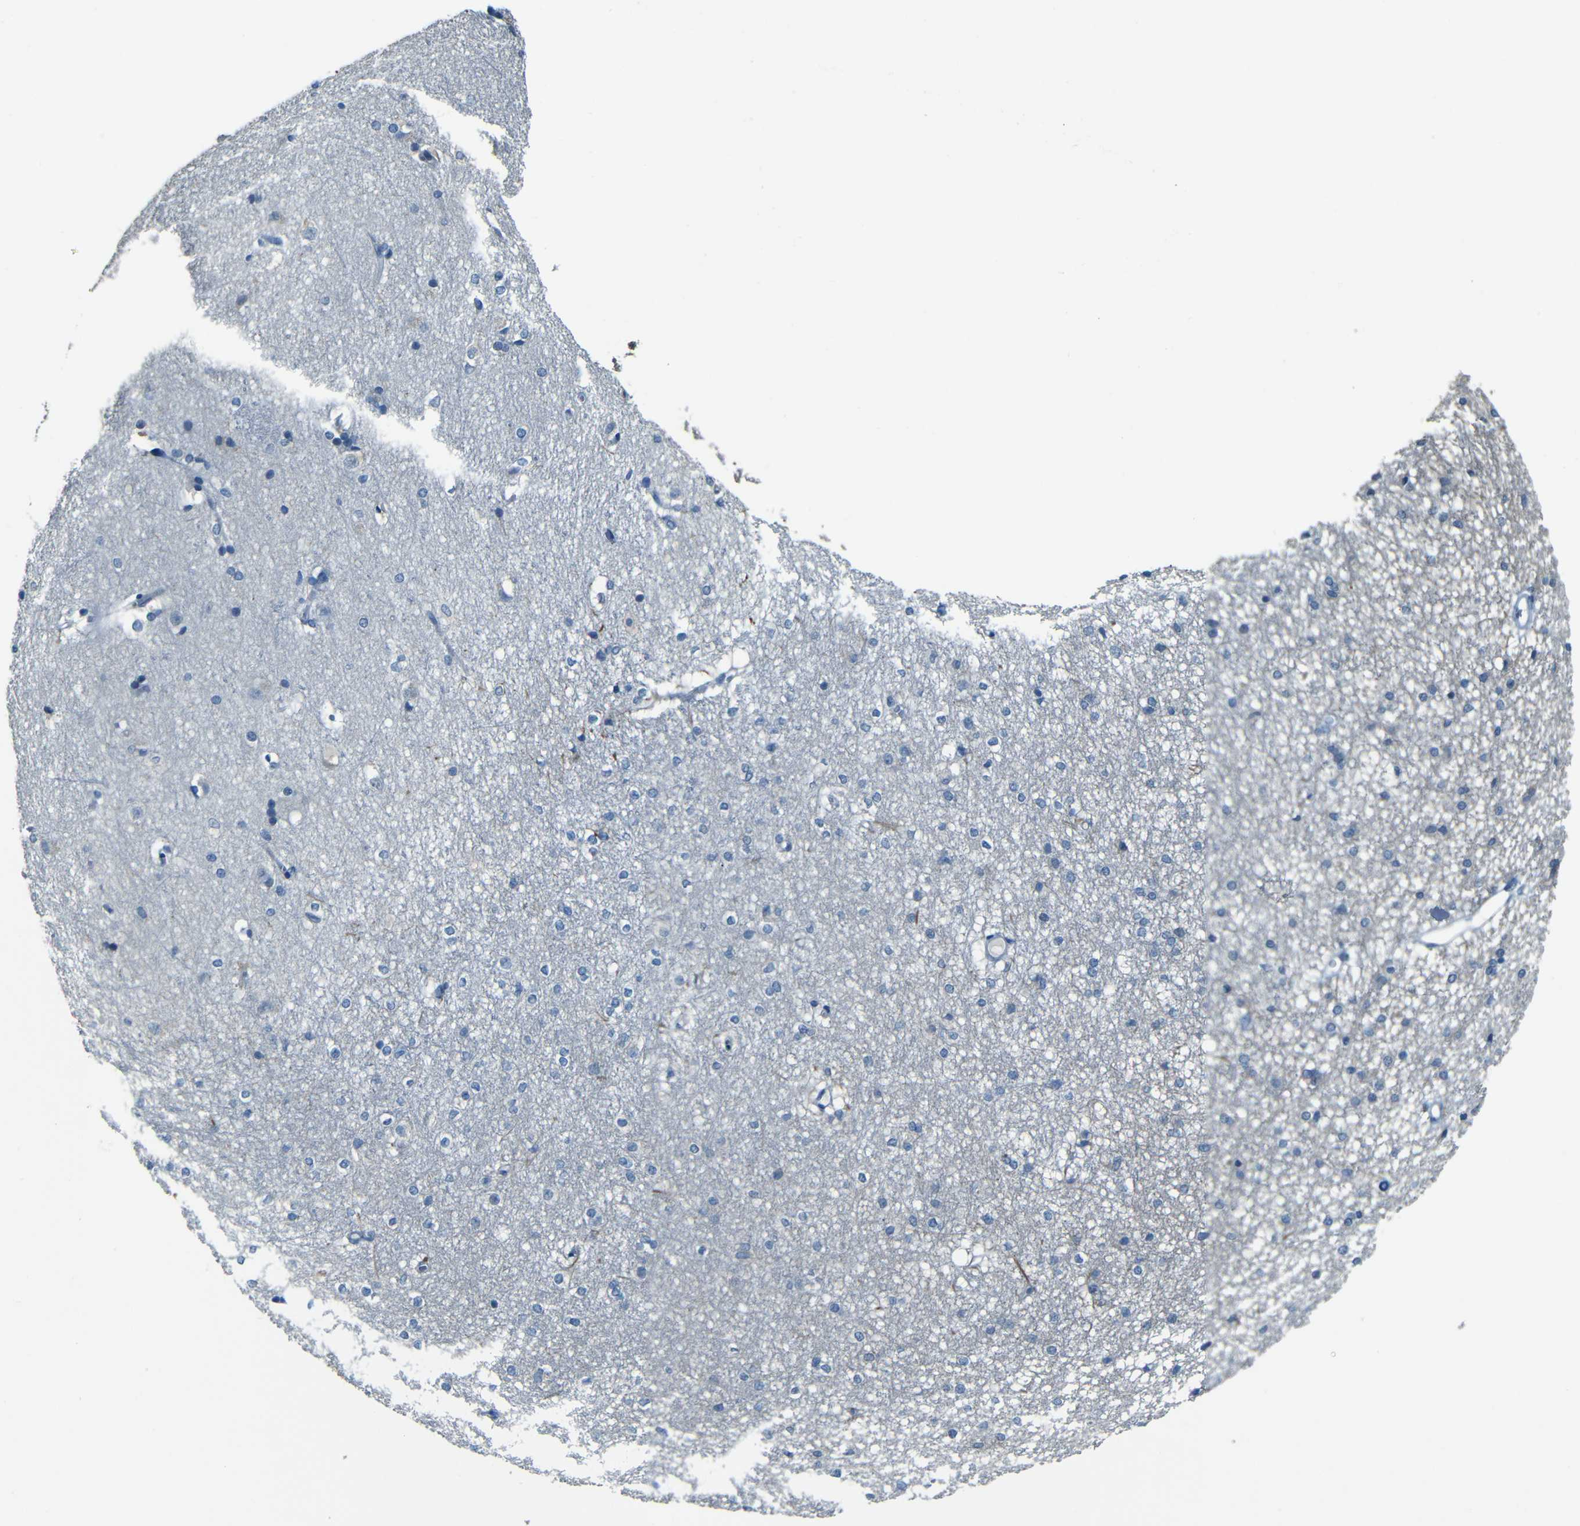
{"staining": {"intensity": "negative", "quantity": "none", "location": "none"}, "tissue": "caudate", "cell_type": "Glial cells", "image_type": "normal", "snomed": [{"axis": "morphology", "description": "Normal tissue, NOS"}, {"axis": "topography", "description": "Lateral ventricle wall"}], "caption": "This is a image of immunohistochemistry (IHC) staining of unremarkable caudate, which shows no positivity in glial cells.", "gene": "ZMAT1", "patient": {"sex": "female", "age": 19}}